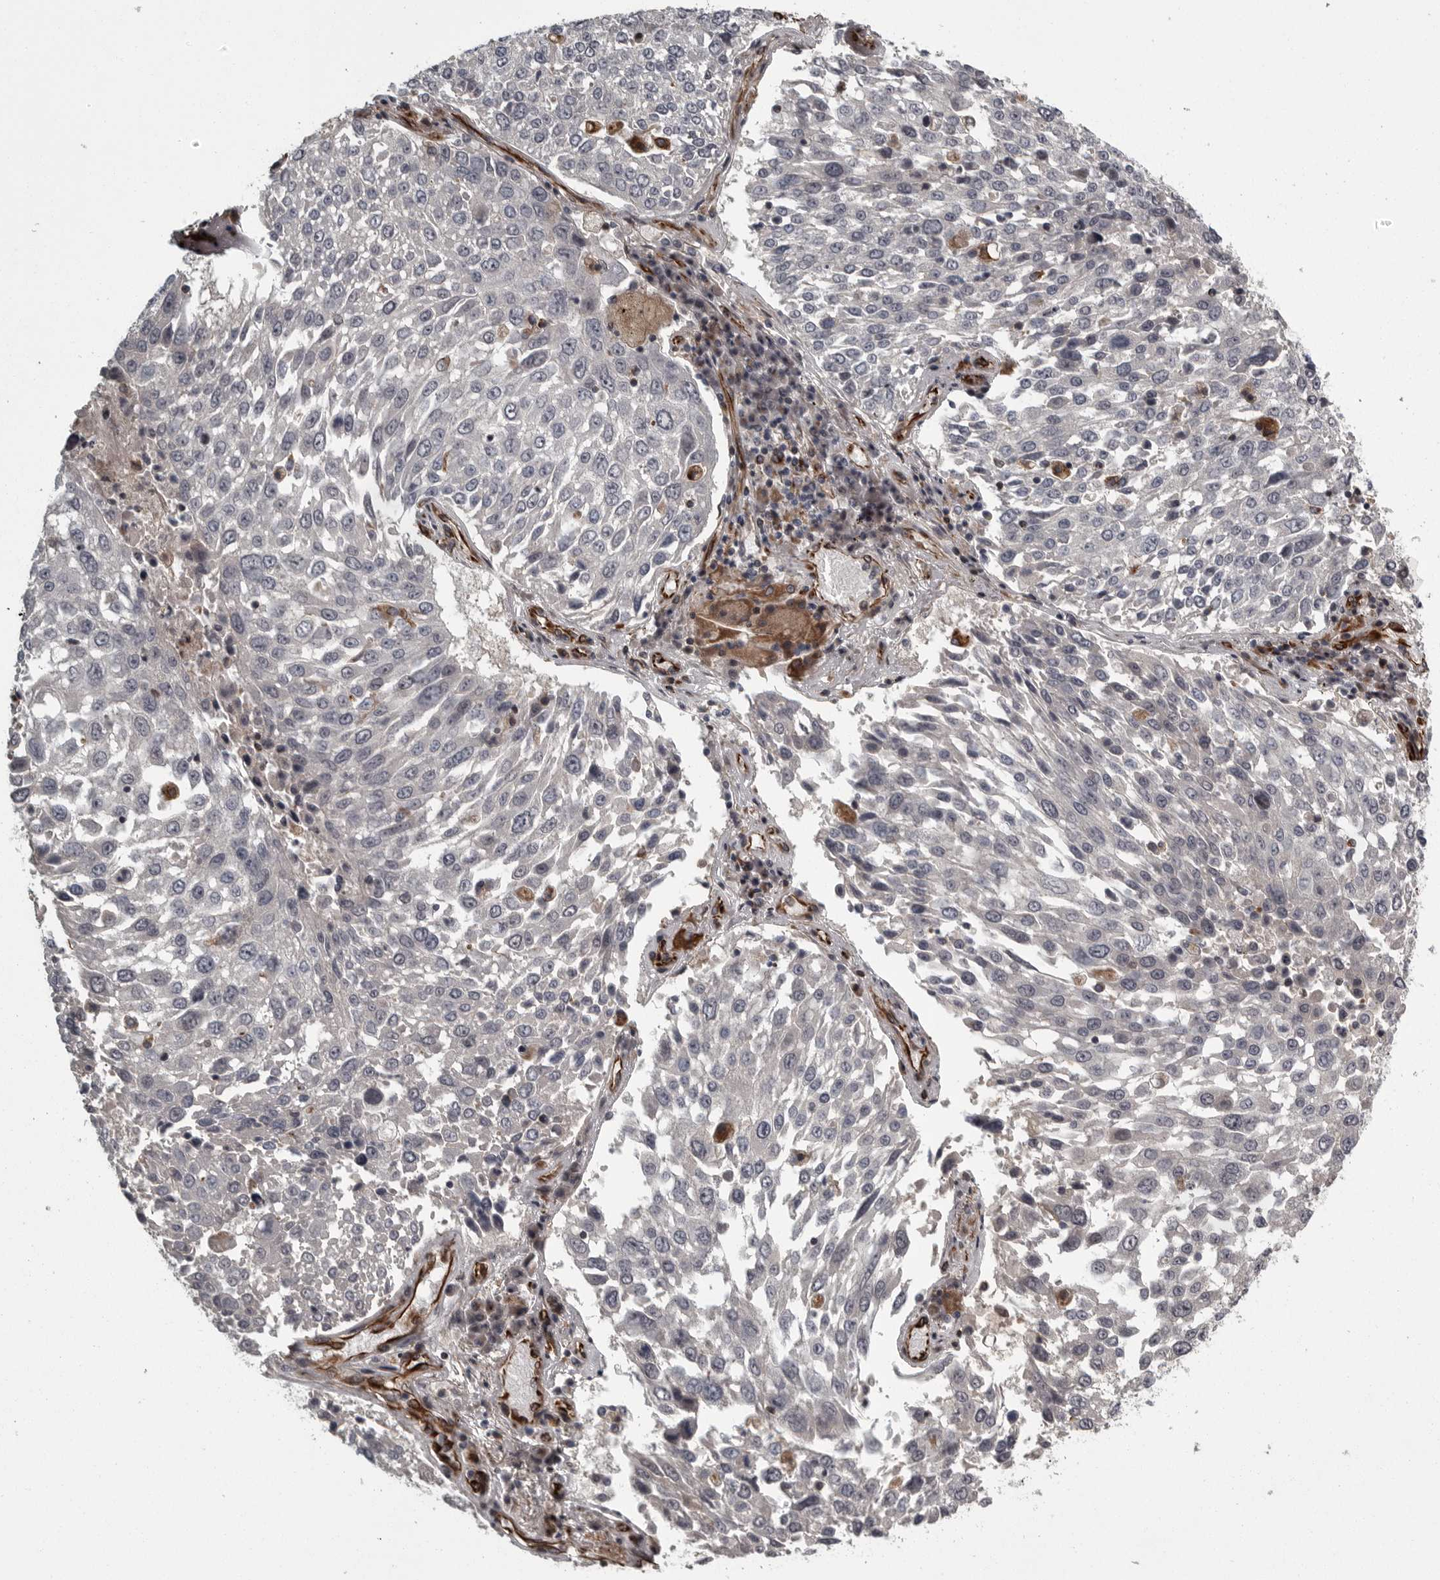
{"staining": {"intensity": "negative", "quantity": "none", "location": "none"}, "tissue": "lung cancer", "cell_type": "Tumor cells", "image_type": "cancer", "snomed": [{"axis": "morphology", "description": "Squamous cell carcinoma, NOS"}, {"axis": "topography", "description": "Lung"}], "caption": "The immunohistochemistry (IHC) histopathology image has no significant expression in tumor cells of lung squamous cell carcinoma tissue.", "gene": "FAAP100", "patient": {"sex": "male", "age": 65}}